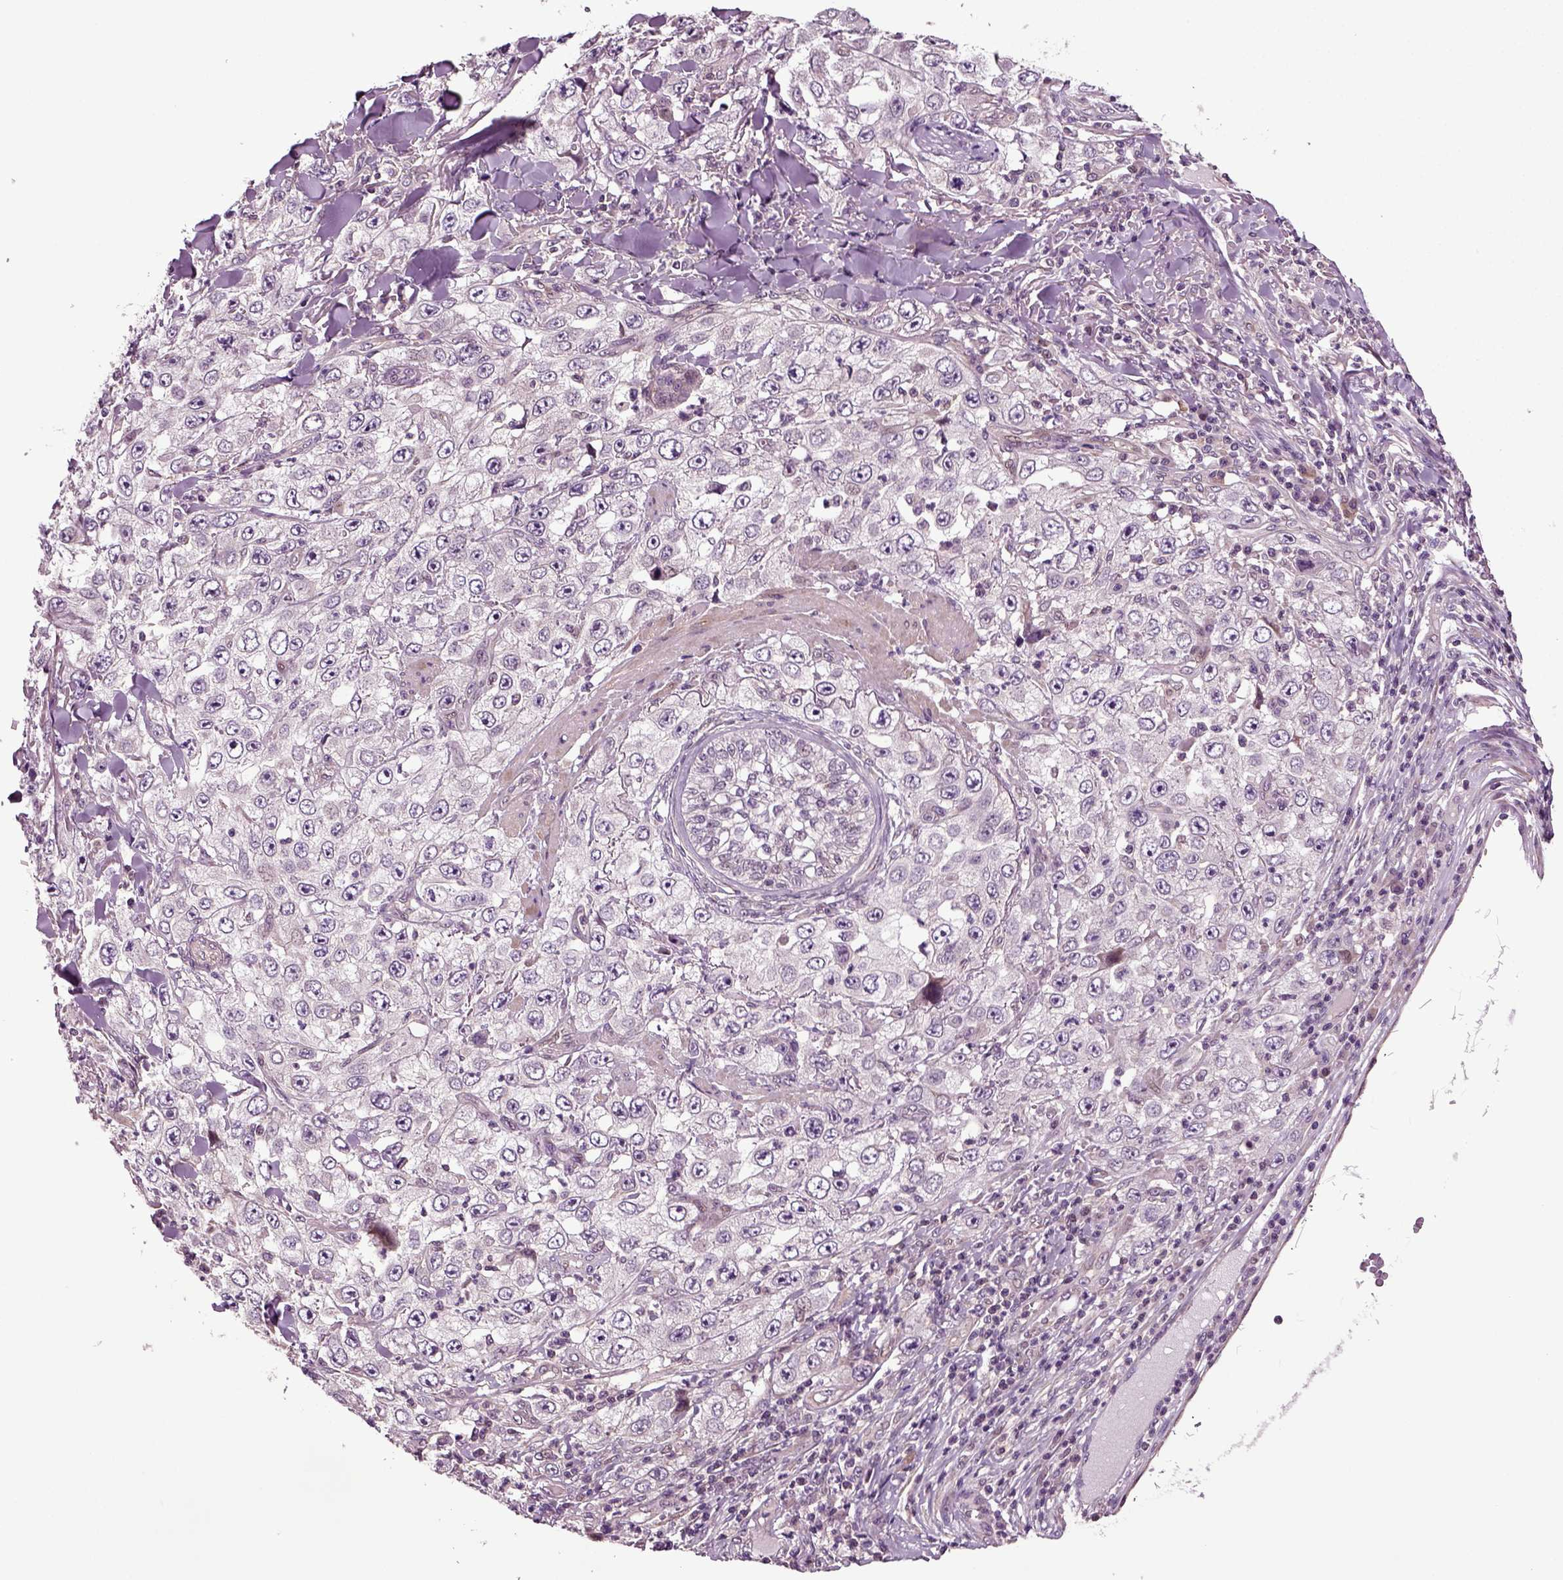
{"staining": {"intensity": "negative", "quantity": "none", "location": "none"}, "tissue": "skin cancer", "cell_type": "Tumor cells", "image_type": "cancer", "snomed": [{"axis": "morphology", "description": "Squamous cell carcinoma, NOS"}, {"axis": "topography", "description": "Skin"}], "caption": "Tumor cells show no significant protein expression in skin cancer (squamous cell carcinoma). (Brightfield microscopy of DAB (3,3'-diaminobenzidine) immunohistochemistry at high magnification).", "gene": "HAGHL", "patient": {"sex": "male", "age": 82}}